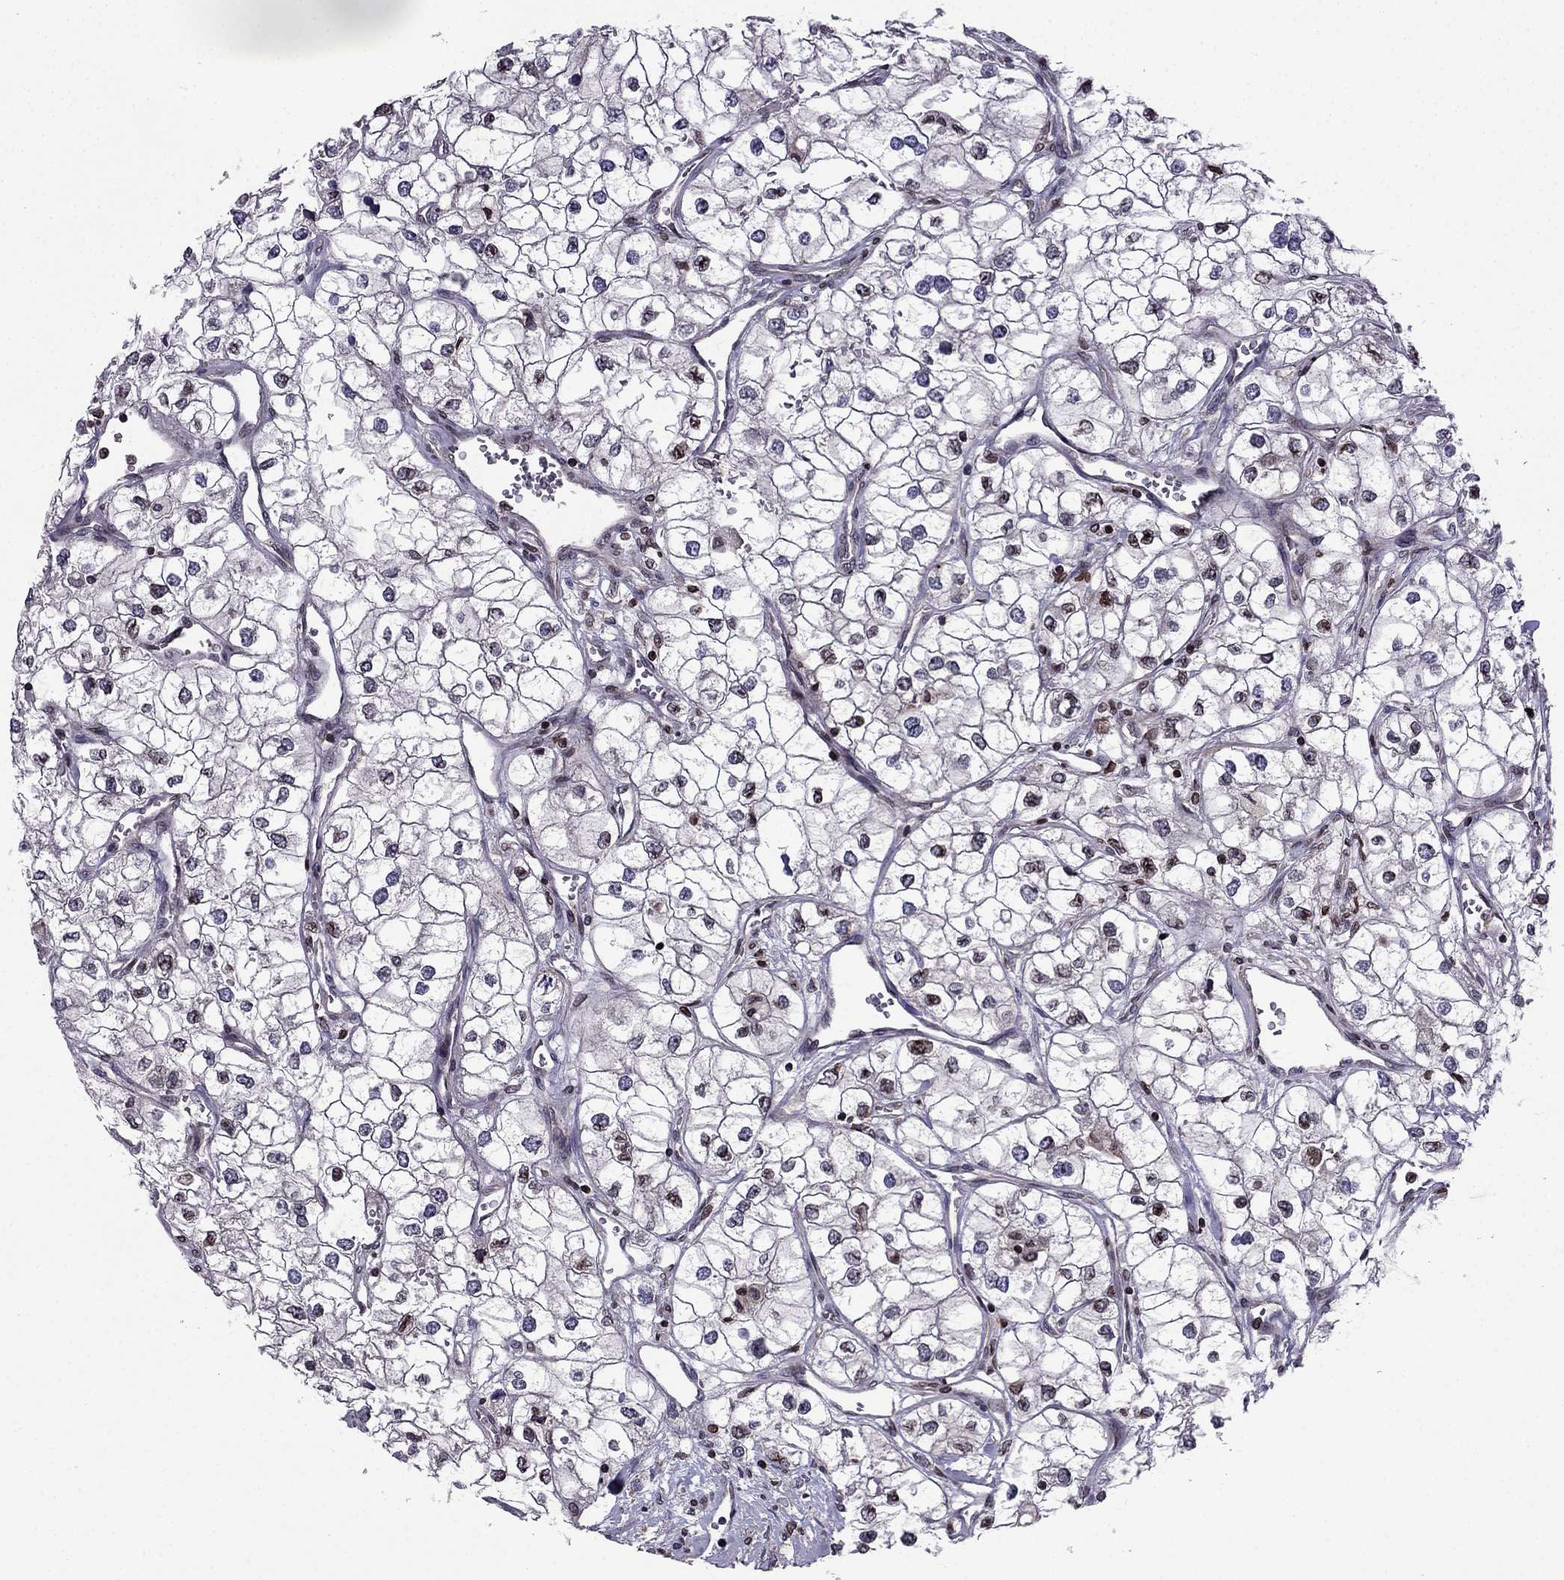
{"staining": {"intensity": "negative", "quantity": "none", "location": "none"}, "tissue": "renal cancer", "cell_type": "Tumor cells", "image_type": "cancer", "snomed": [{"axis": "morphology", "description": "Adenocarcinoma, NOS"}, {"axis": "topography", "description": "Kidney"}], "caption": "Renal adenocarcinoma stained for a protein using IHC shows no positivity tumor cells.", "gene": "CDC42BPA", "patient": {"sex": "male", "age": 59}}